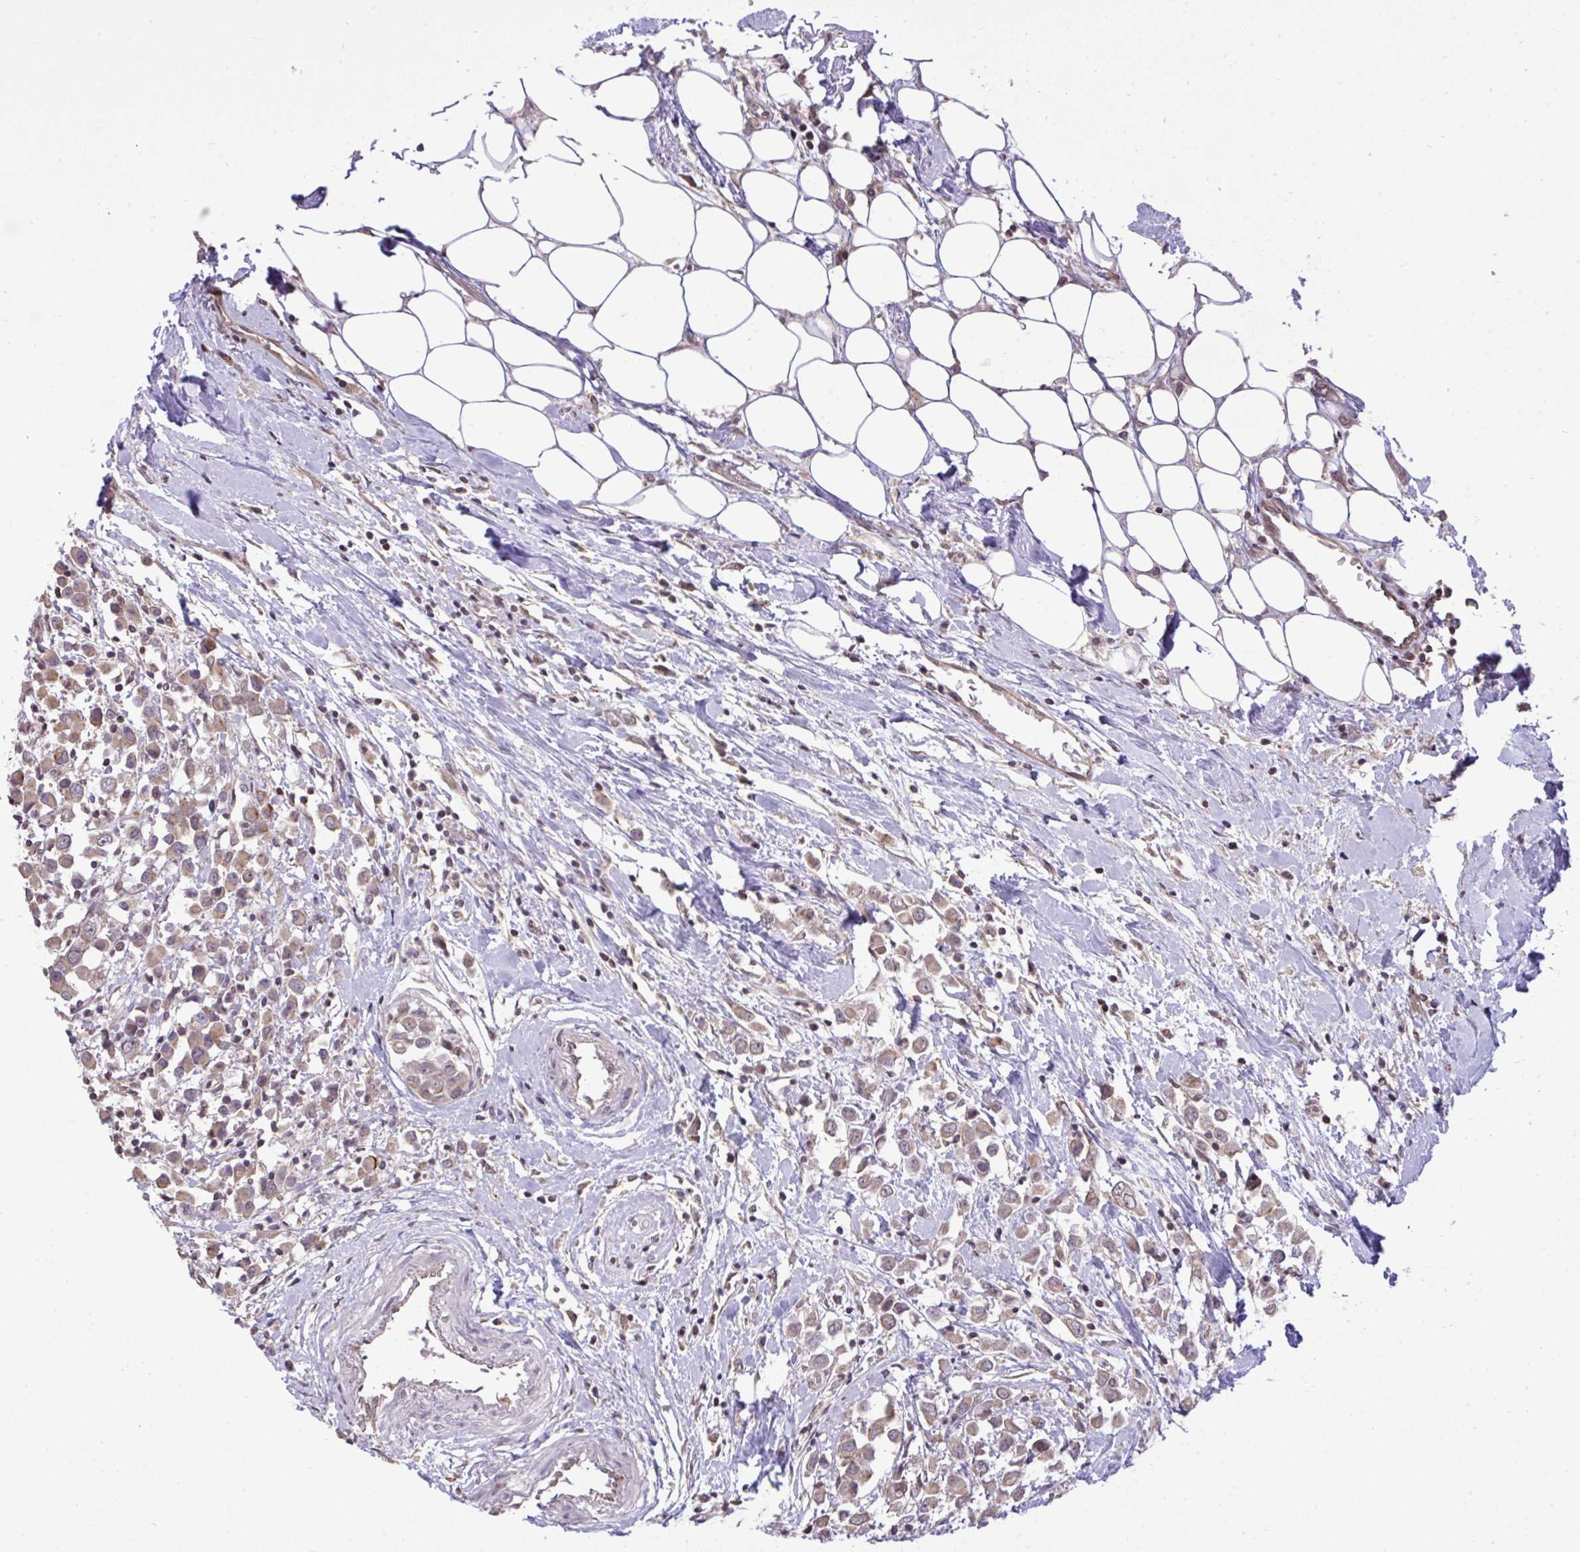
{"staining": {"intensity": "moderate", "quantity": ">75%", "location": "cytoplasmic/membranous"}, "tissue": "breast cancer", "cell_type": "Tumor cells", "image_type": "cancer", "snomed": [{"axis": "morphology", "description": "Duct carcinoma"}, {"axis": "topography", "description": "Breast"}], "caption": "About >75% of tumor cells in breast intraductal carcinoma show moderate cytoplasmic/membranous protein positivity as visualized by brown immunohistochemical staining.", "gene": "CYP20A1", "patient": {"sex": "female", "age": 61}}